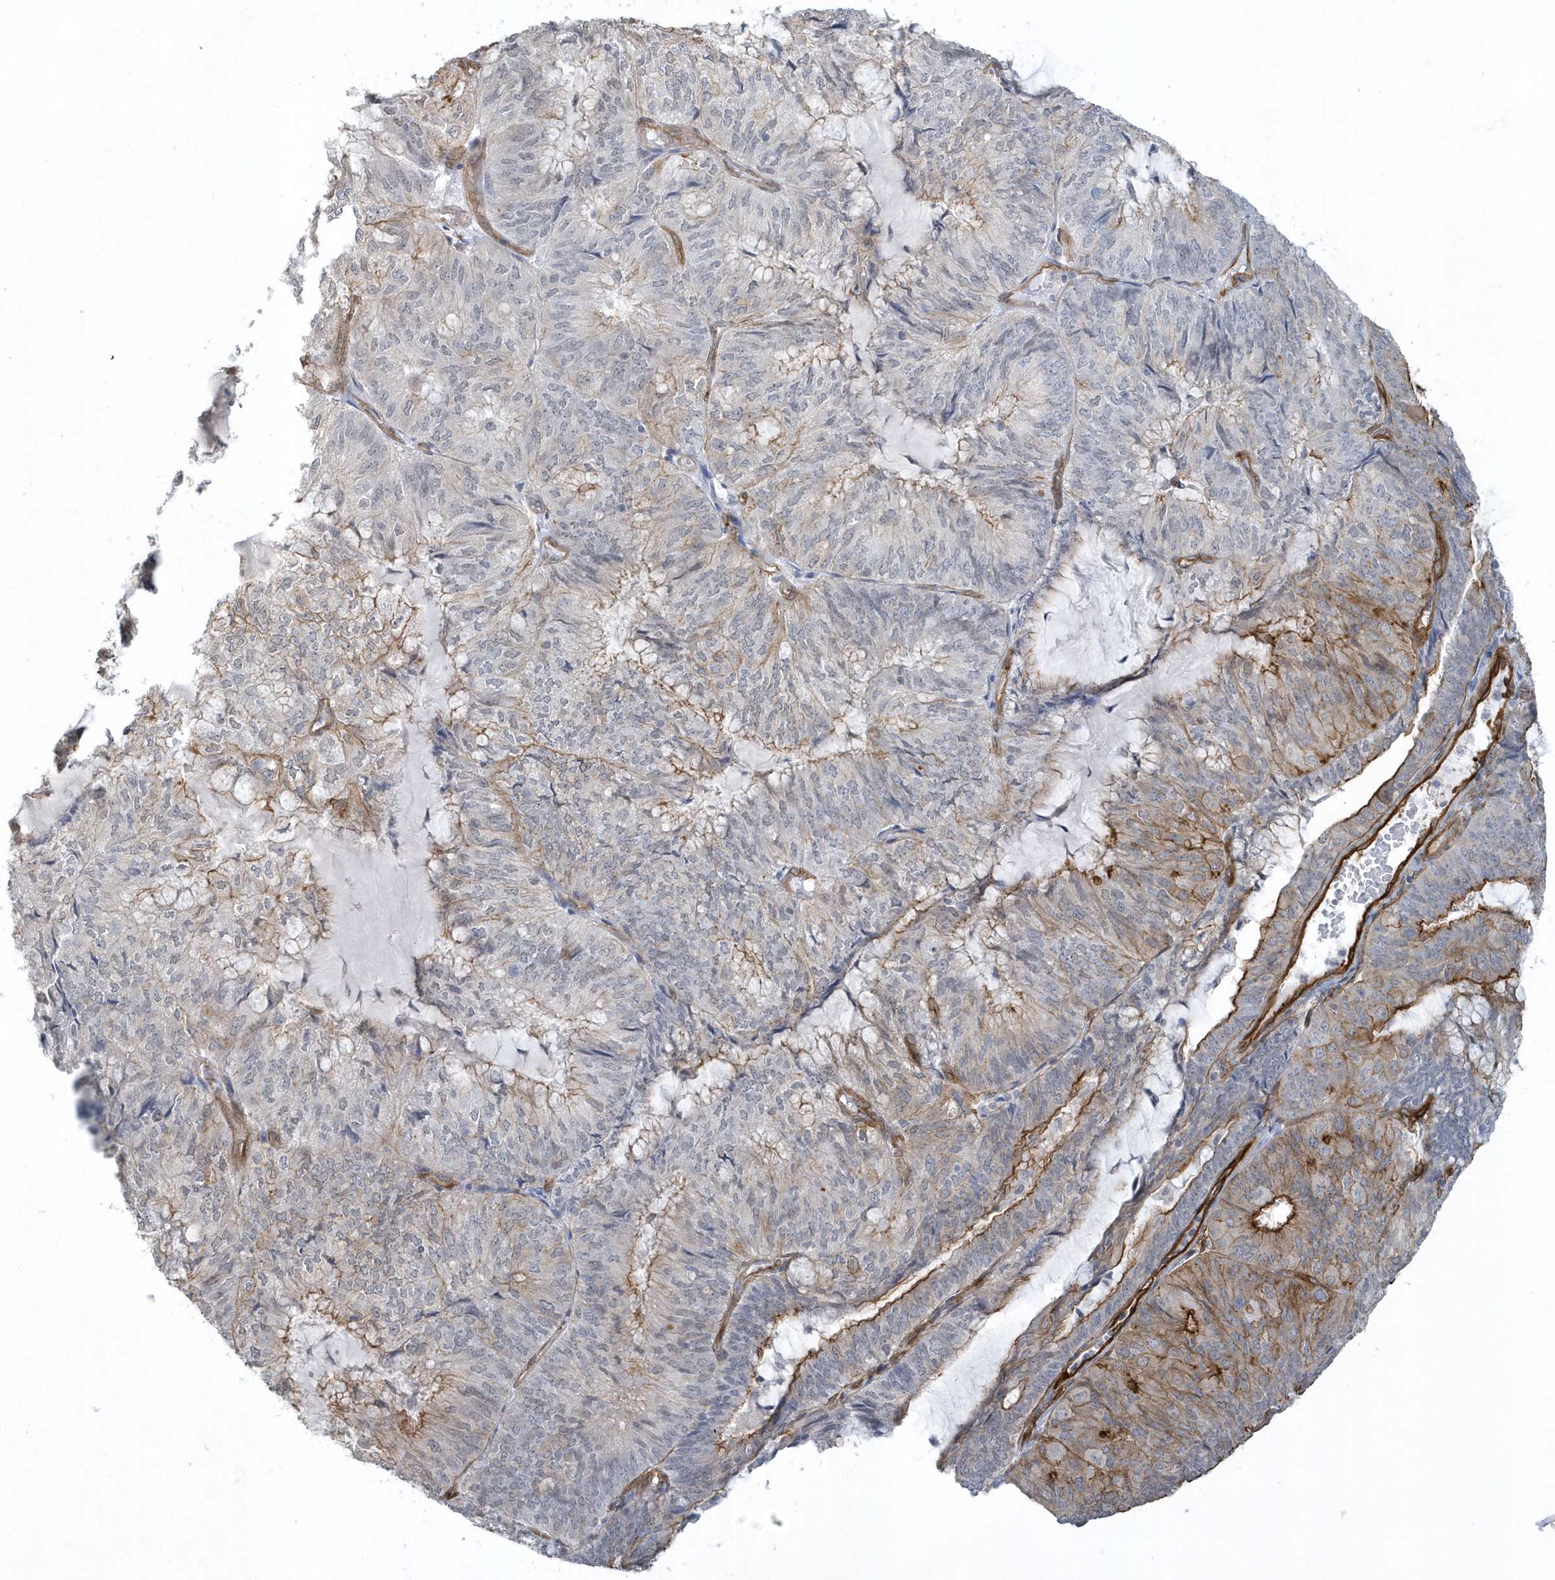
{"staining": {"intensity": "moderate", "quantity": "<25%", "location": "cytoplasmic/membranous"}, "tissue": "endometrial cancer", "cell_type": "Tumor cells", "image_type": "cancer", "snomed": [{"axis": "morphology", "description": "Adenocarcinoma, NOS"}, {"axis": "topography", "description": "Endometrium"}], "caption": "An immunohistochemistry (IHC) photomicrograph of tumor tissue is shown. Protein staining in brown labels moderate cytoplasmic/membranous positivity in endometrial cancer within tumor cells. (Brightfield microscopy of DAB IHC at high magnification).", "gene": "RAI14", "patient": {"sex": "female", "age": 81}}